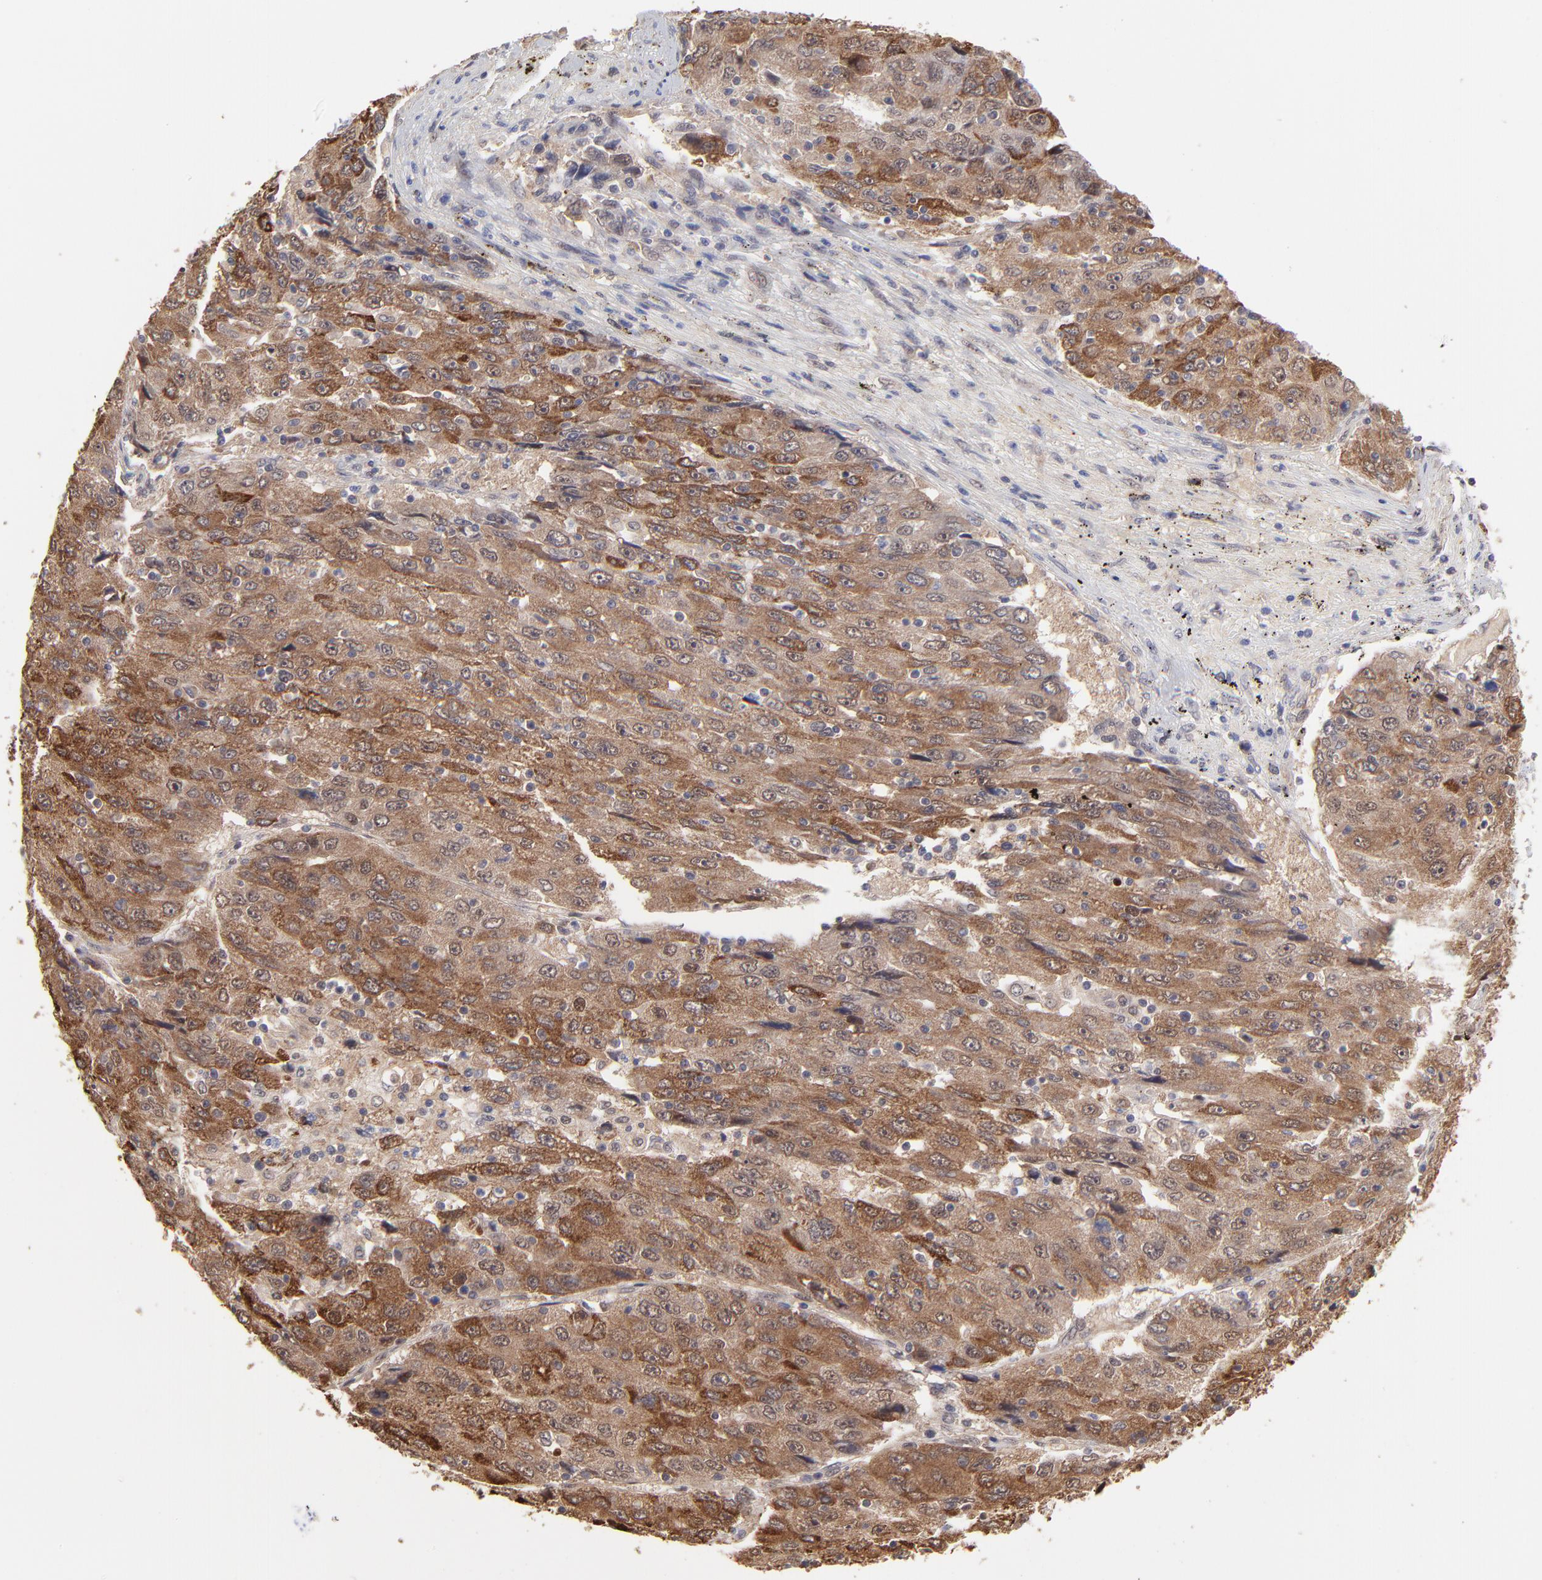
{"staining": {"intensity": "moderate", "quantity": ">75%", "location": "cytoplasmic/membranous"}, "tissue": "liver cancer", "cell_type": "Tumor cells", "image_type": "cancer", "snomed": [{"axis": "morphology", "description": "Carcinoma, Hepatocellular, NOS"}, {"axis": "topography", "description": "Liver"}], "caption": "Protein expression analysis of liver hepatocellular carcinoma reveals moderate cytoplasmic/membranous staining in approximately >75% of tumor cells. (IHC, brightfield microscopy, high magnification).", "gene": "PSMD14", "patient": {"sex": "male", "age": 49}}